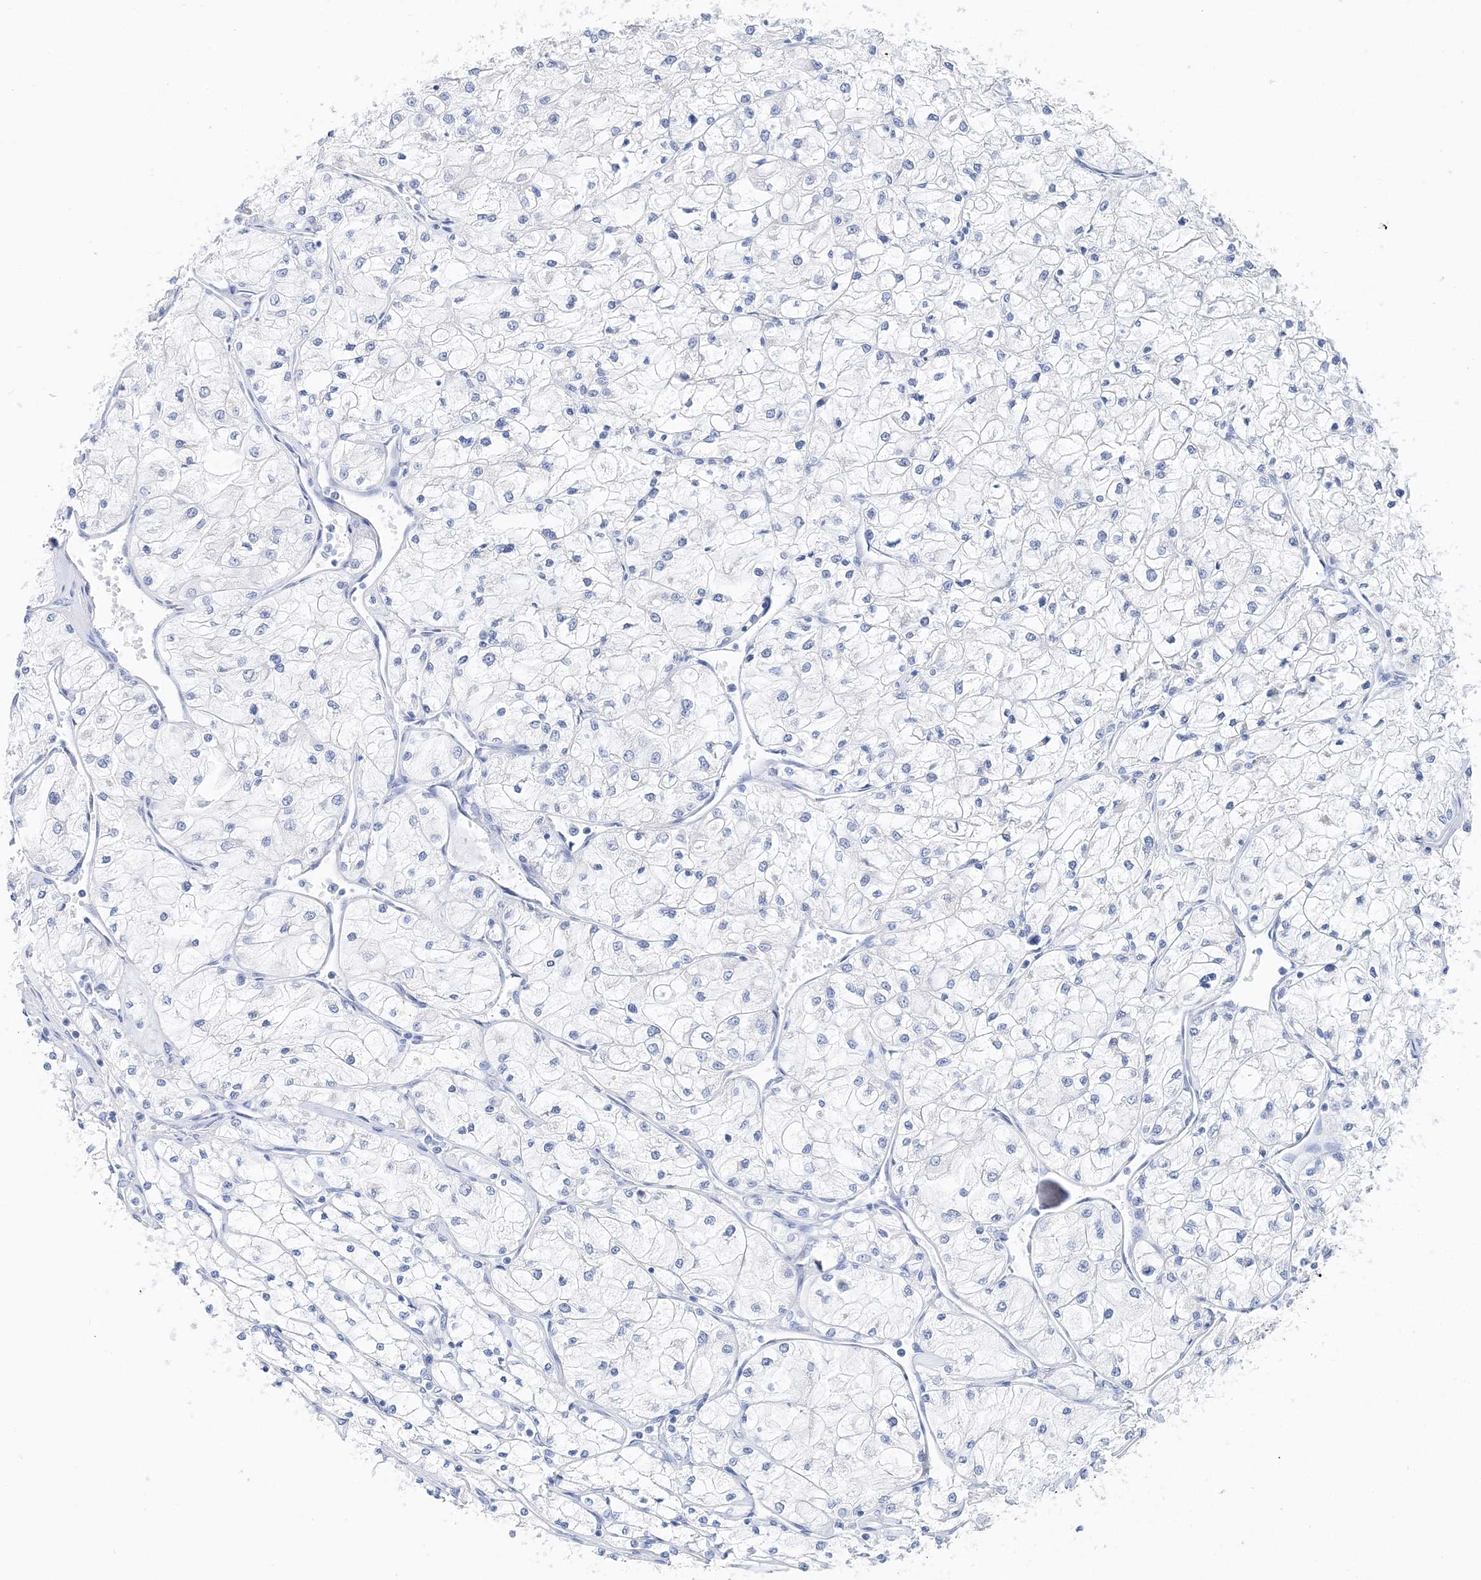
{"staining": {"intensity": "negative", "quantity": "none", "location": "none"}, "tissue": "renal cancer", "cell_type": "Tumor cells", "image_type": "cancer", "snomed": [{"axis": "morphology", "description": "Adenocarcinoma, NOS"}, {"axis": "topography", "description": "Kidney"}], "caption": "Renal cancer was stained to show a protein in brown. There is no significant staining in tumor cells. (Stains: DAB IHC with hematoxylin counter stain, Microscopy: brightfield microscopy at high magnification).", "gene": "TSPYL6", "patient": {"sex": "male", "age": 80}}